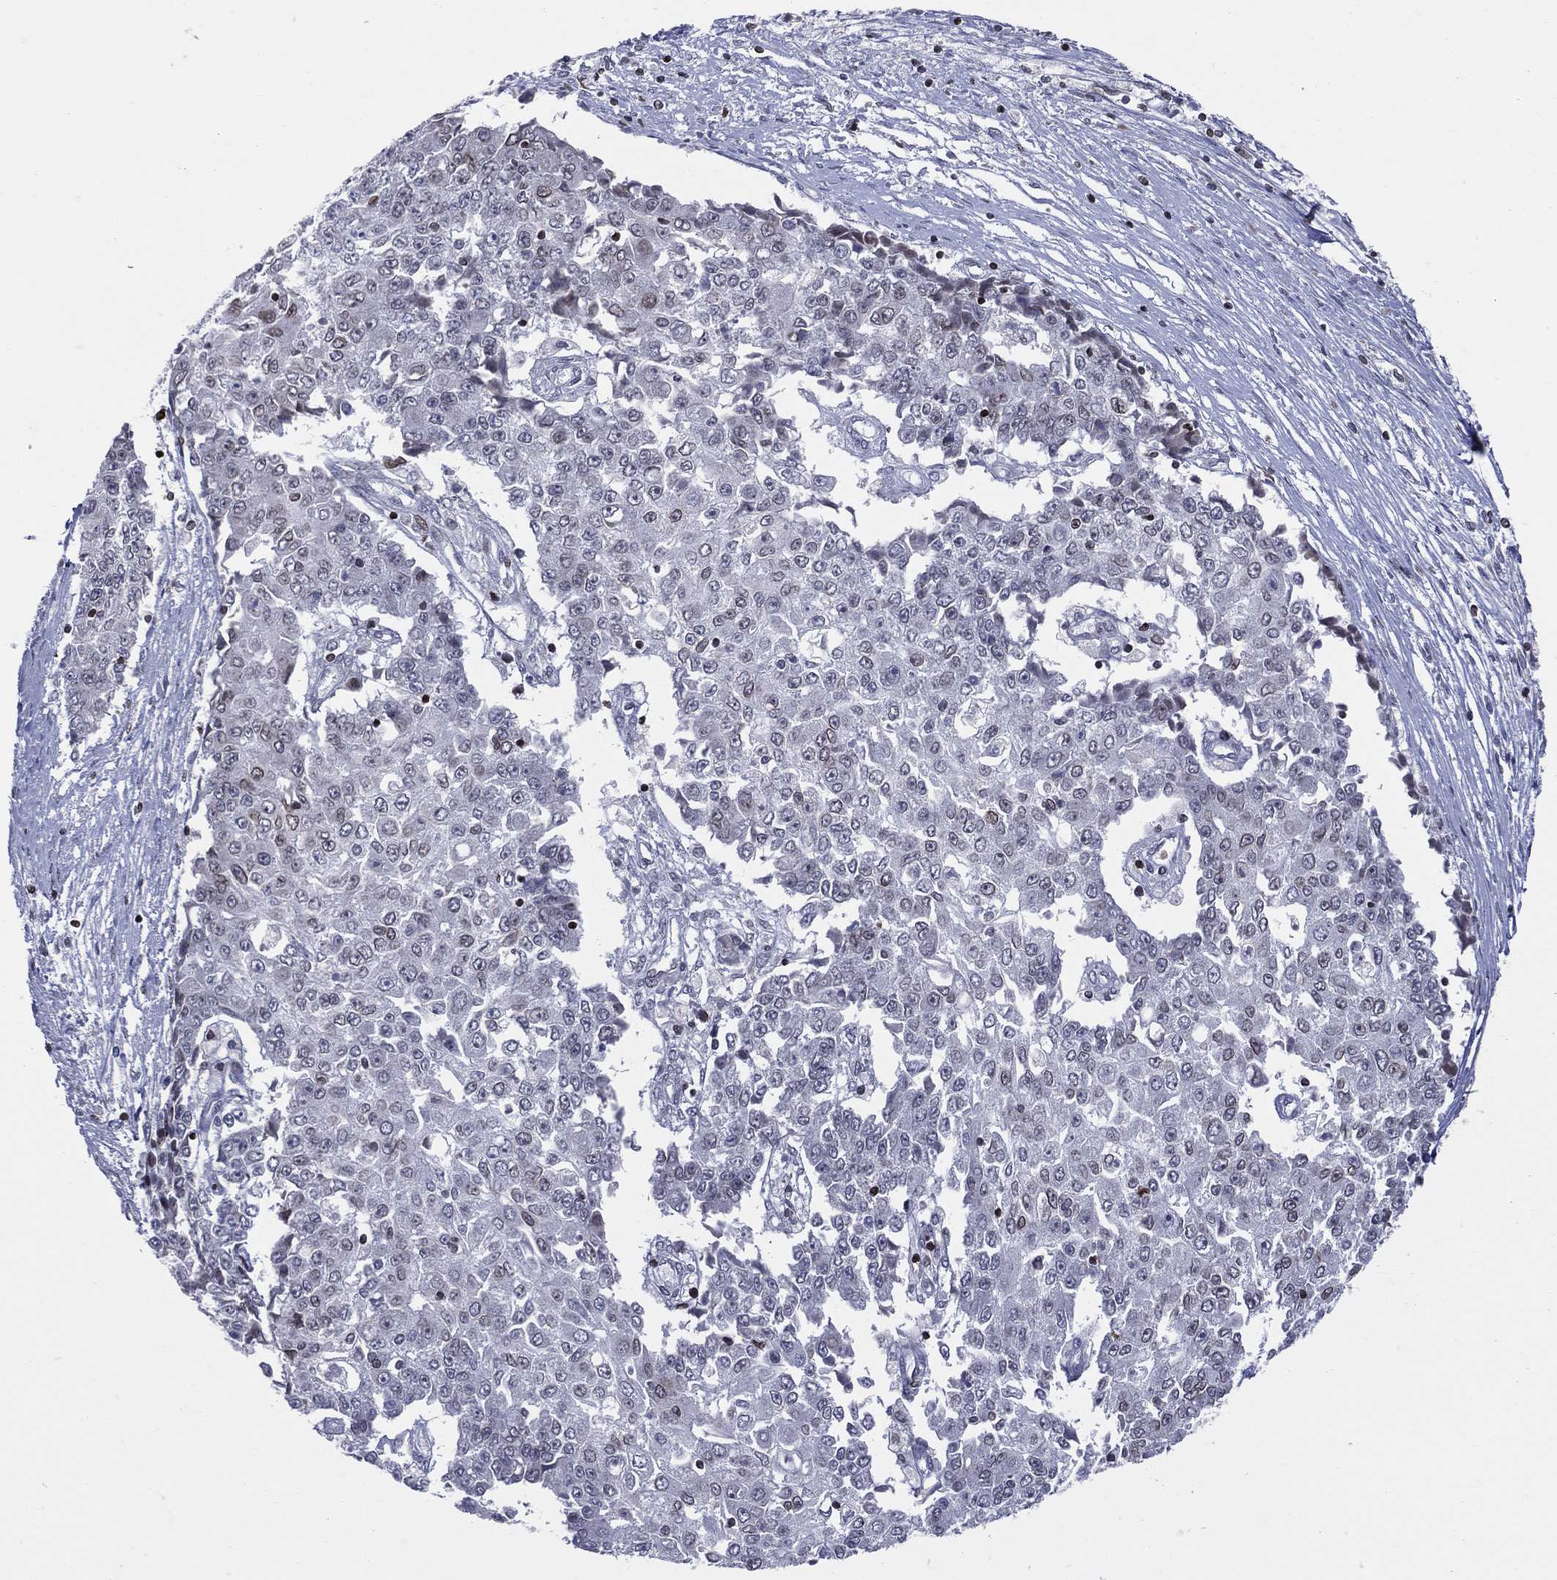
{"staining": {"intensity": "negative", "quantity": "none", "location": "none"}, "tissue": "ovarian cancer", "cell_type": "Tumor cells", "image_type": "cancer", "snomed": [{"axis": "morphology", "description": "Carcinoma, endometroid"}, {"axis": "topography", "description": "Ovary"}], "caption": "Endometroid carcinoma (ovarian) stained for a protein using immunohistochemistry (IHC) shows no positivity tumor cells.", "gene": "DBF4B", "patient": {"sex": "female", "age": 42}}